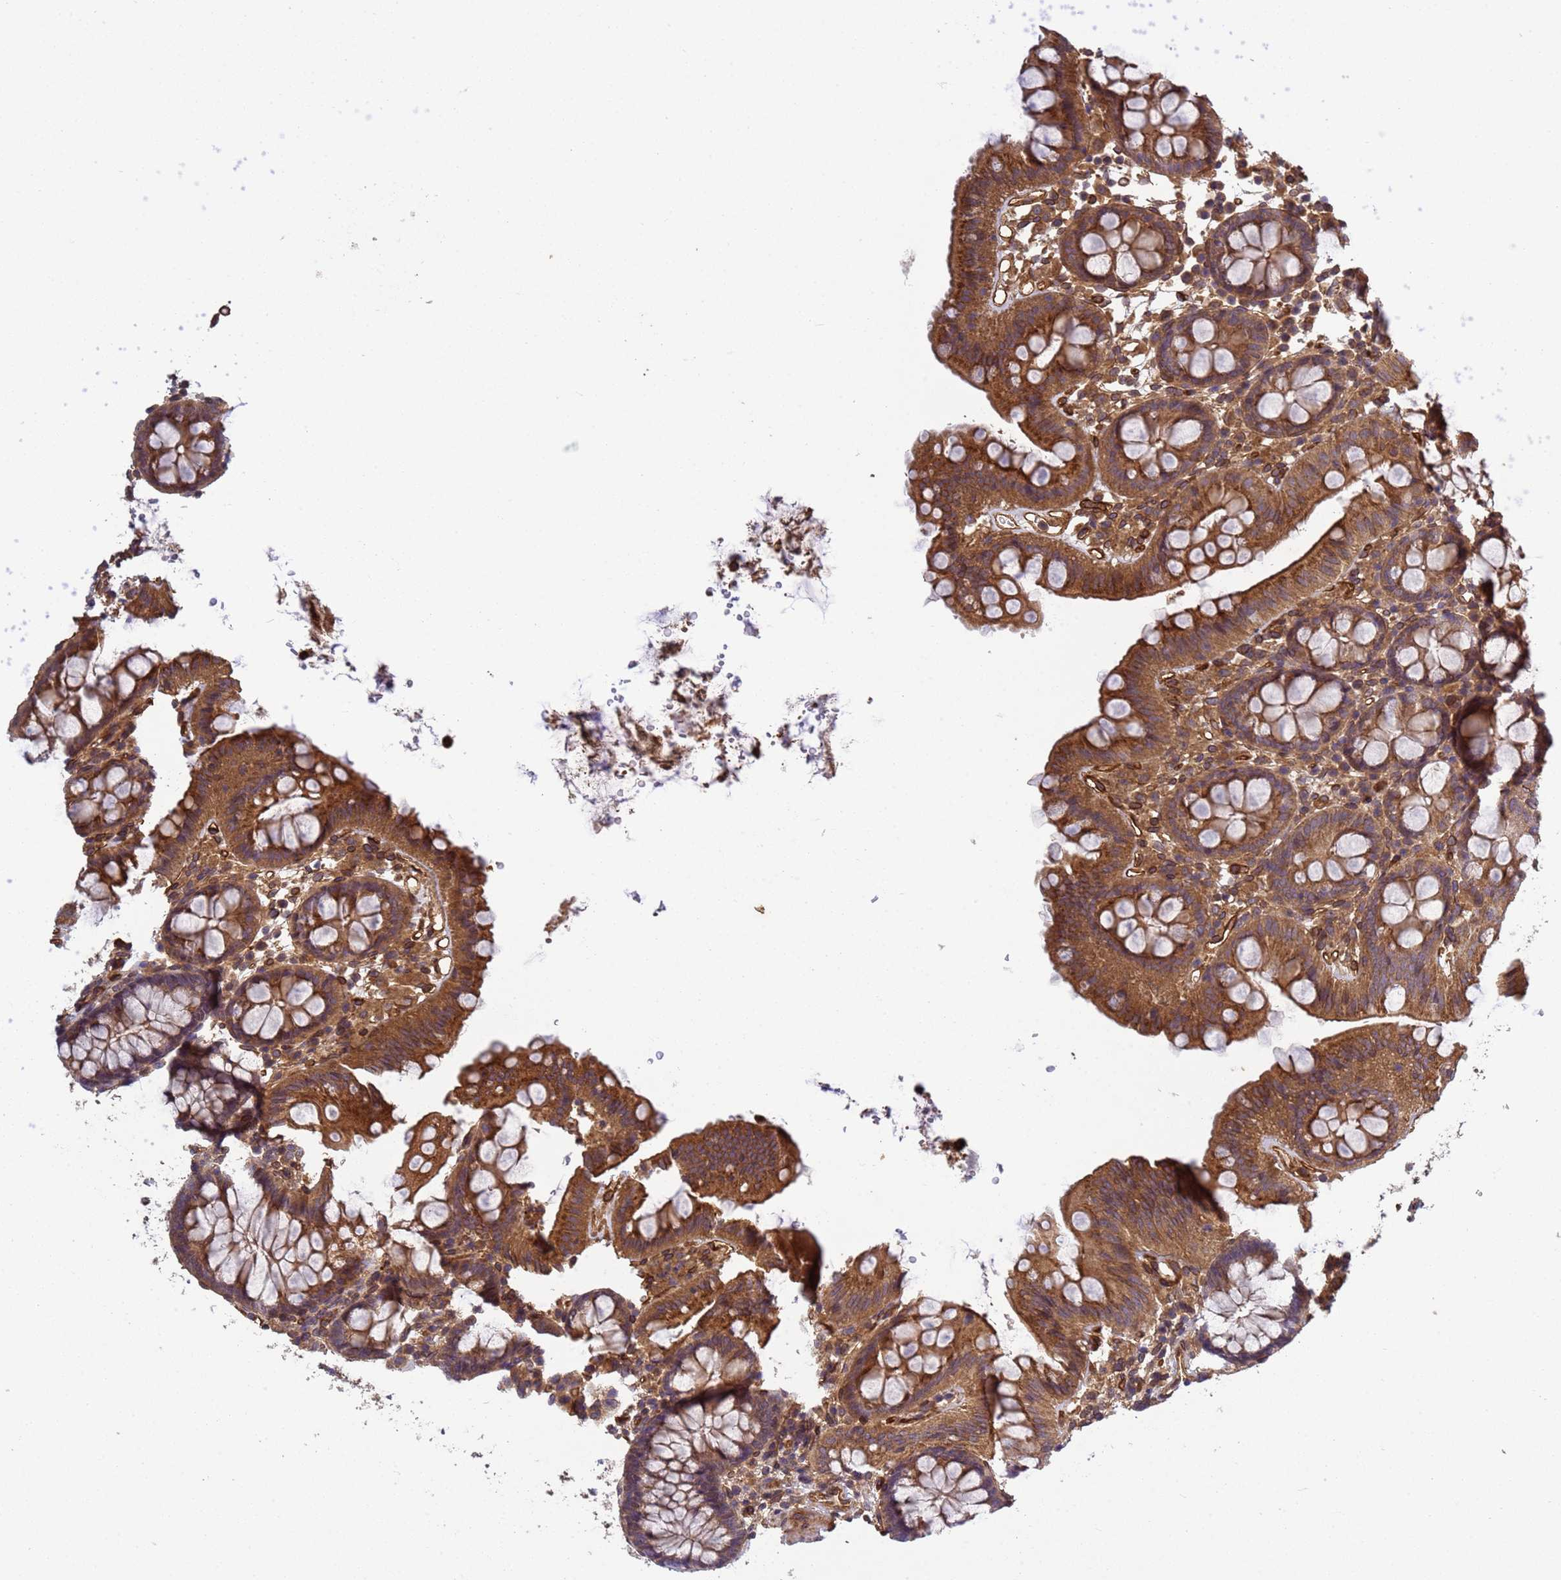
{"staining": {"intensity": "moderate", "quantity": ">75%", "location": "cytoplasmic/membranous"}, "tissue": "colon", "cell_type": "Endothelial cells", "image_type": "normal", "snomed": [{"axis": "morphology", "description": "Normal tissue, NOS"}, {"axis": "topography", "description": "Colon"}], "caption": "Protein analysis of benign colon demonstrates moderate cytoplasmic/membranous expression in about >75% of endothelial cells. The staining was performed using DAB (3,3'-diaminobenzidine), with brown indicating positive protein expression. Nuclei are stained blue with hematoxylin.", "gene": "C8orf34", "patient": {"sex": "male", "age": 75}}